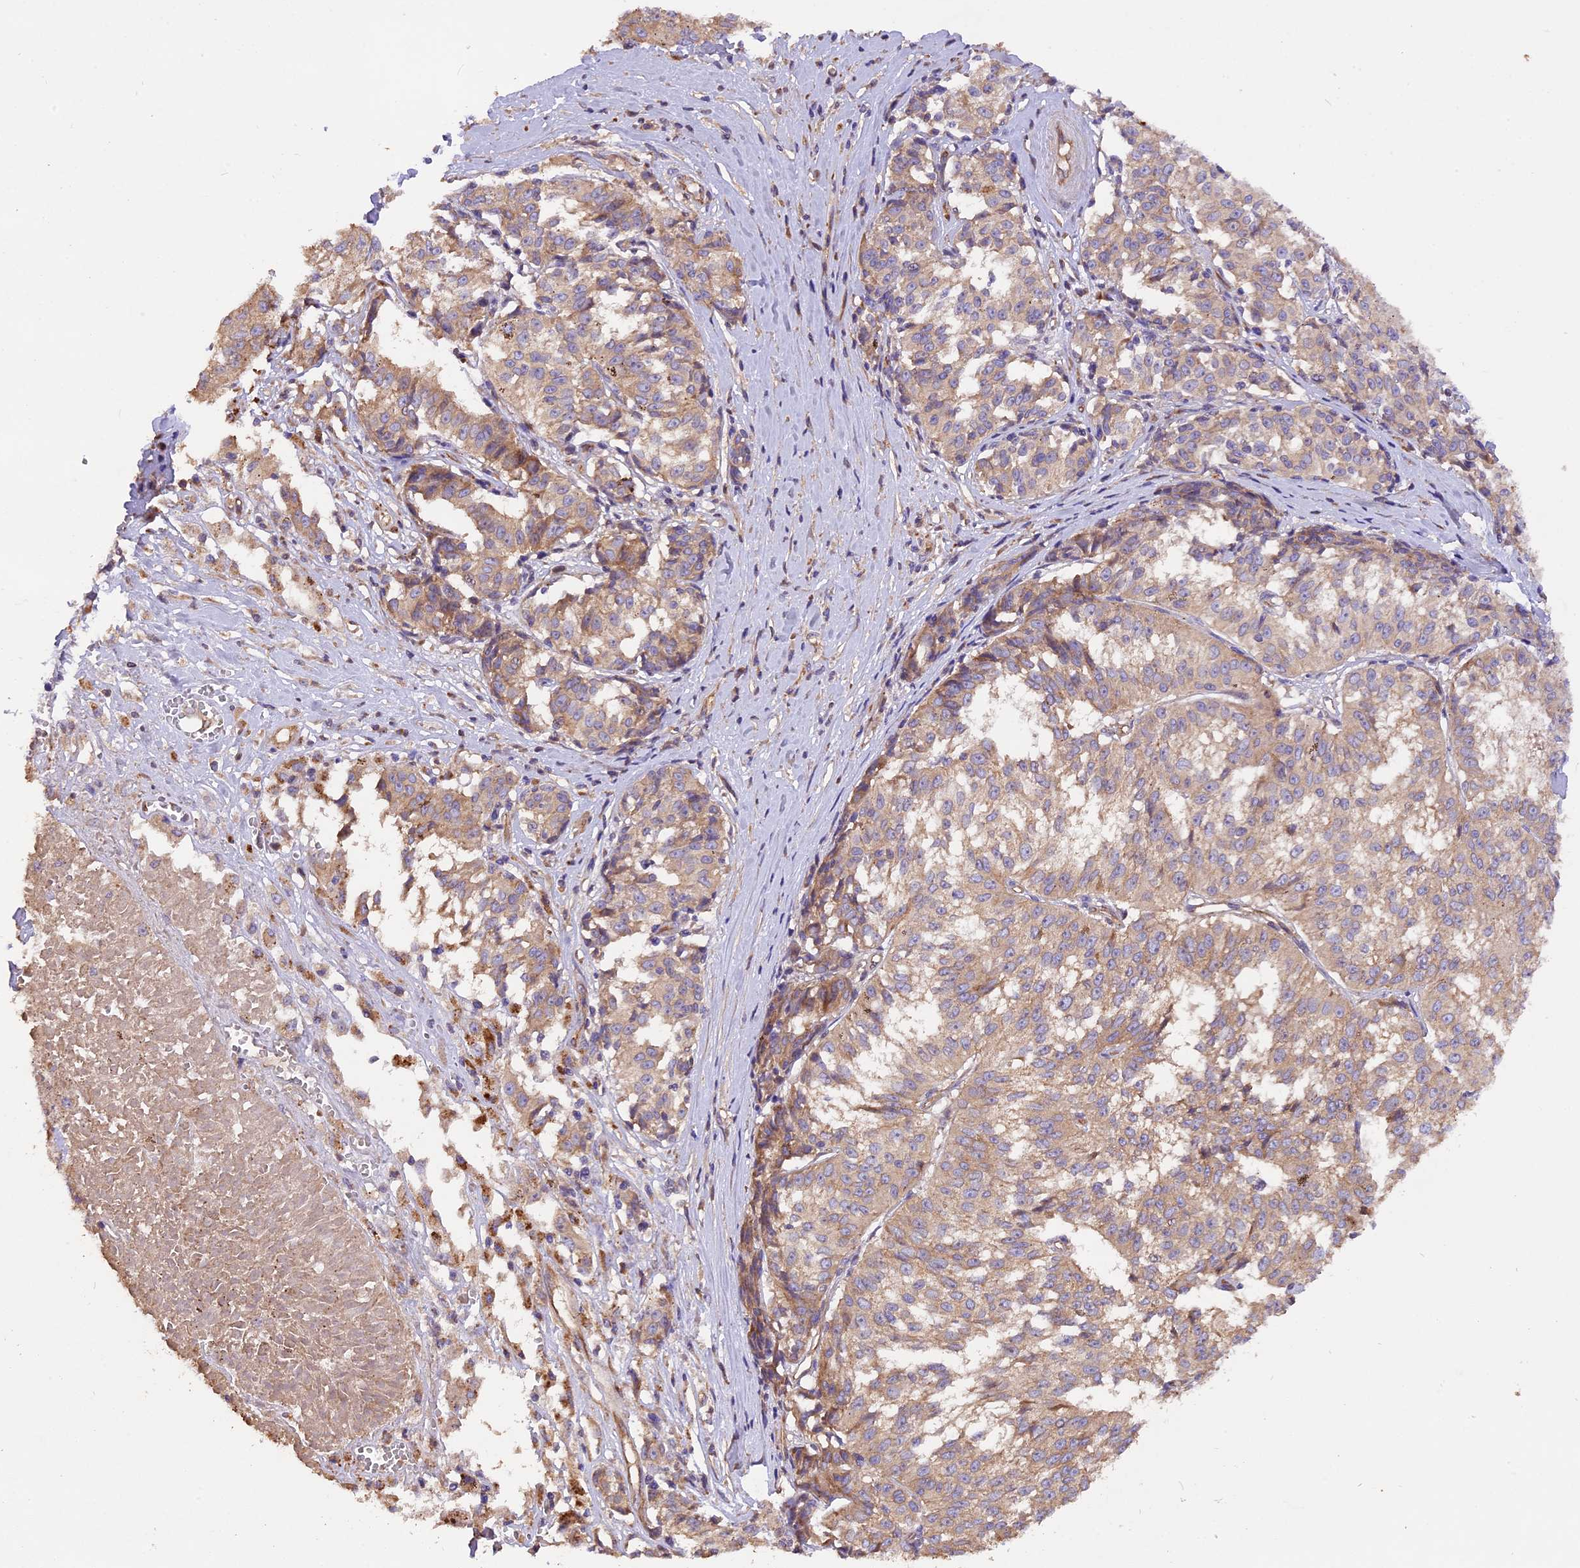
{"staining": {"intensity": "weak", "quantity": "<25%", "location": "cytoplasmic/membranous"}, "tissue": "melanoma", "cell_type": "Tumor cells", "image_type": "cancer", "snomed": [{"axis": "morphology", "description": "Malignant melanoma, NOS"}, {"axis": "topography", "description": "Skin"}], "caption": "The image displays no significant positivity in tumor cells of malignant melanoma.", "gene": "ERMARD", "patient": {"sex": "female", "age": 72}}